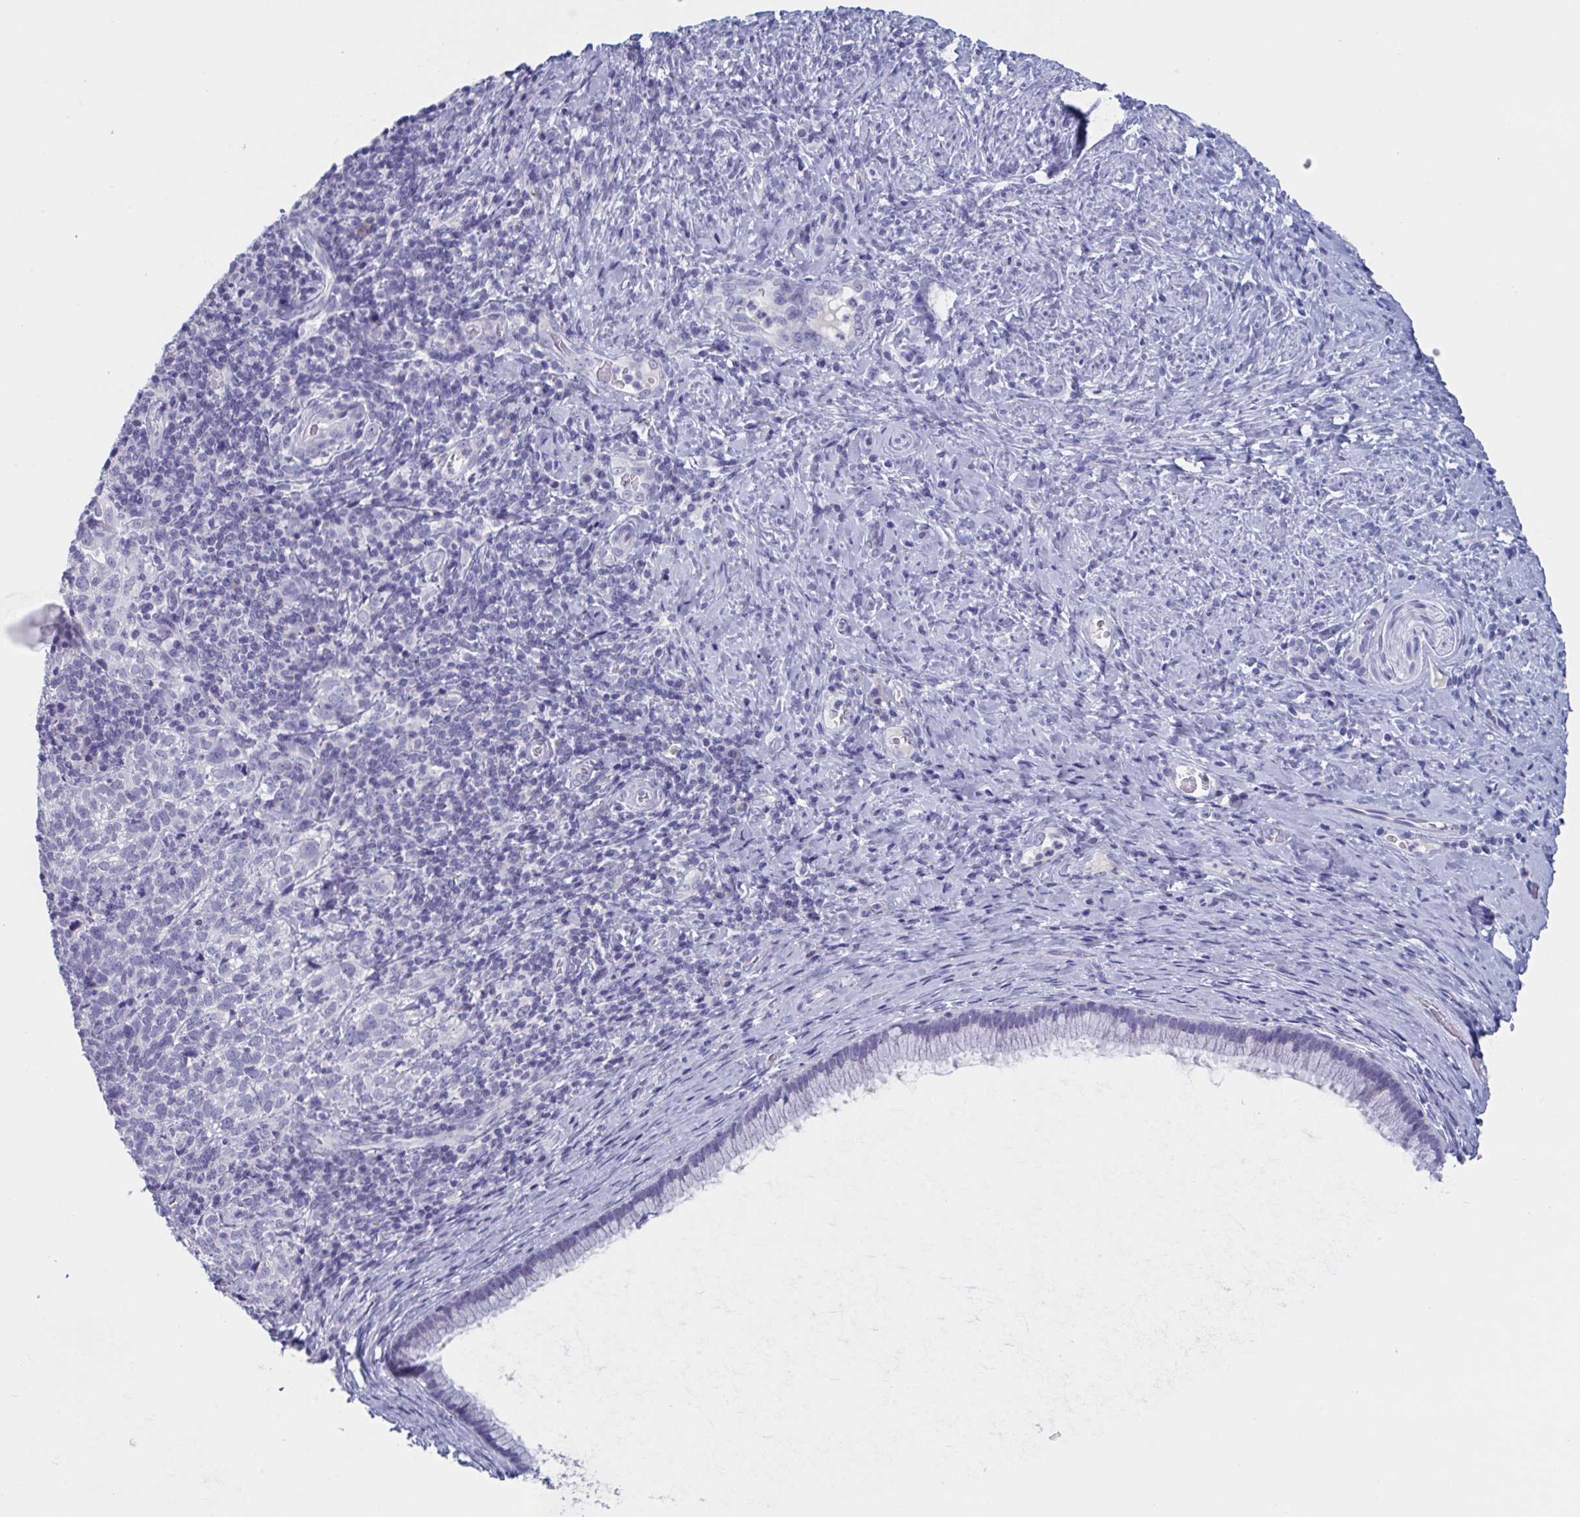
{"staining": {"intensity": "negative", "quantity": "none", "location": "none"}, "tissue": "cervical cancer", "cell_type": "Tumor cells", "image_type": "cancer", "snomed": [{"axis": "morphology", "description": "Normal tissue, NOS"}, {"axis": "morphology", "description": "Squamous cell carcinoma, NOS"}, {"axis": "topography", "description": "Vagina"}, {"axis": "topography", "description": "Cervix"}], "caption": "IHC image of neoplastic tissue: human squamous cell carcinoma (cervical) stained with DAB (3,3'-diaminobenzidine) demonstrates no significant protein expression in tumor cells.", "gene": "NDUFC2", "patient": {"sex": "female", "age": 45}}